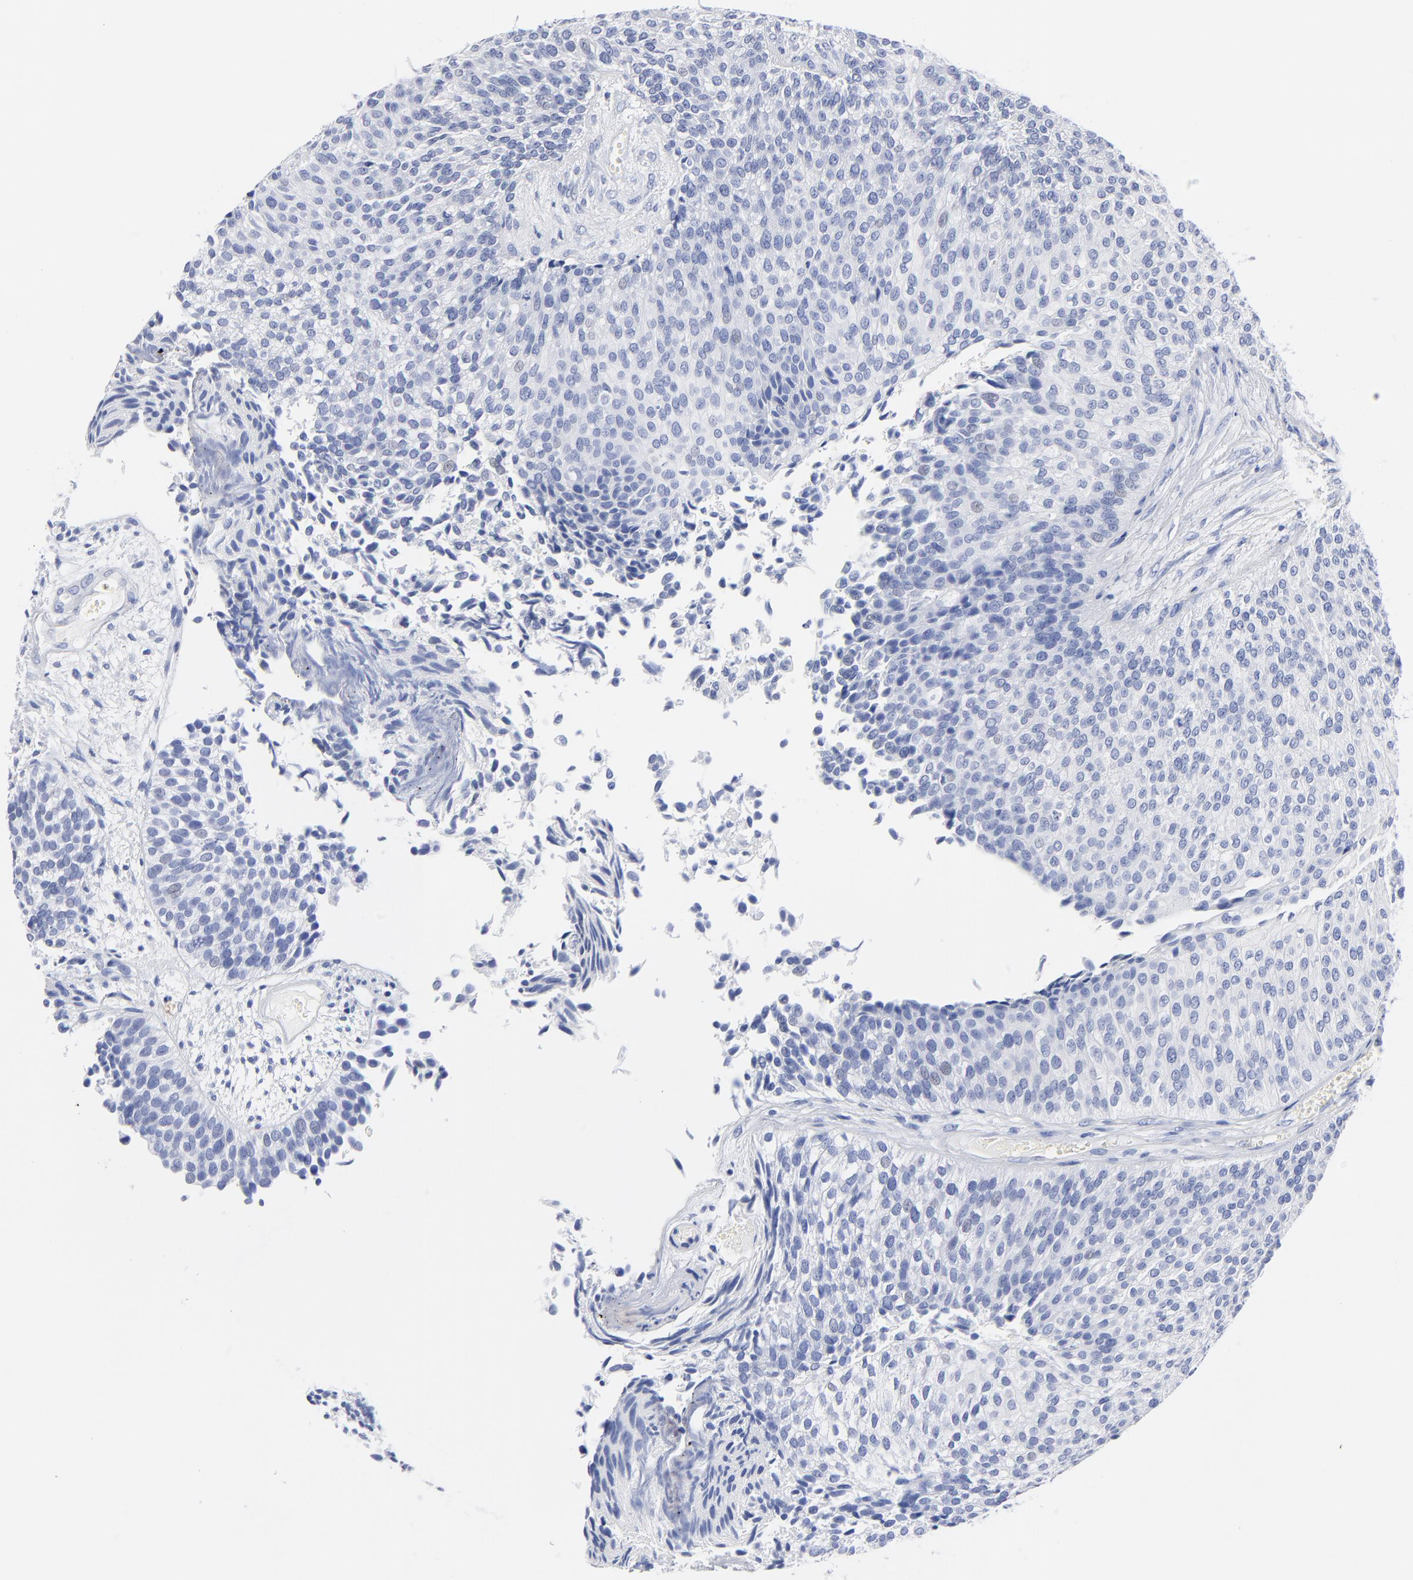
{"staining": {"intensity": "negative", "quantity": "none", "location": "none"}, "tissue": "urothelial cancer", "cell_type": "Tumor cells", "image_type": "cancer", "snomed": [{"axis": "morphology", "description": "Urothelial carcinoma, Low grade"}, {"axis": "topography", "description": "Urinary bladder"}], "caption": "The photomicrograph displays no significant staining in tumor cells of urothelial carcinoma (low-grade).", "gene": "ACY1", "patient": {"sex": "male", "age": 84}}